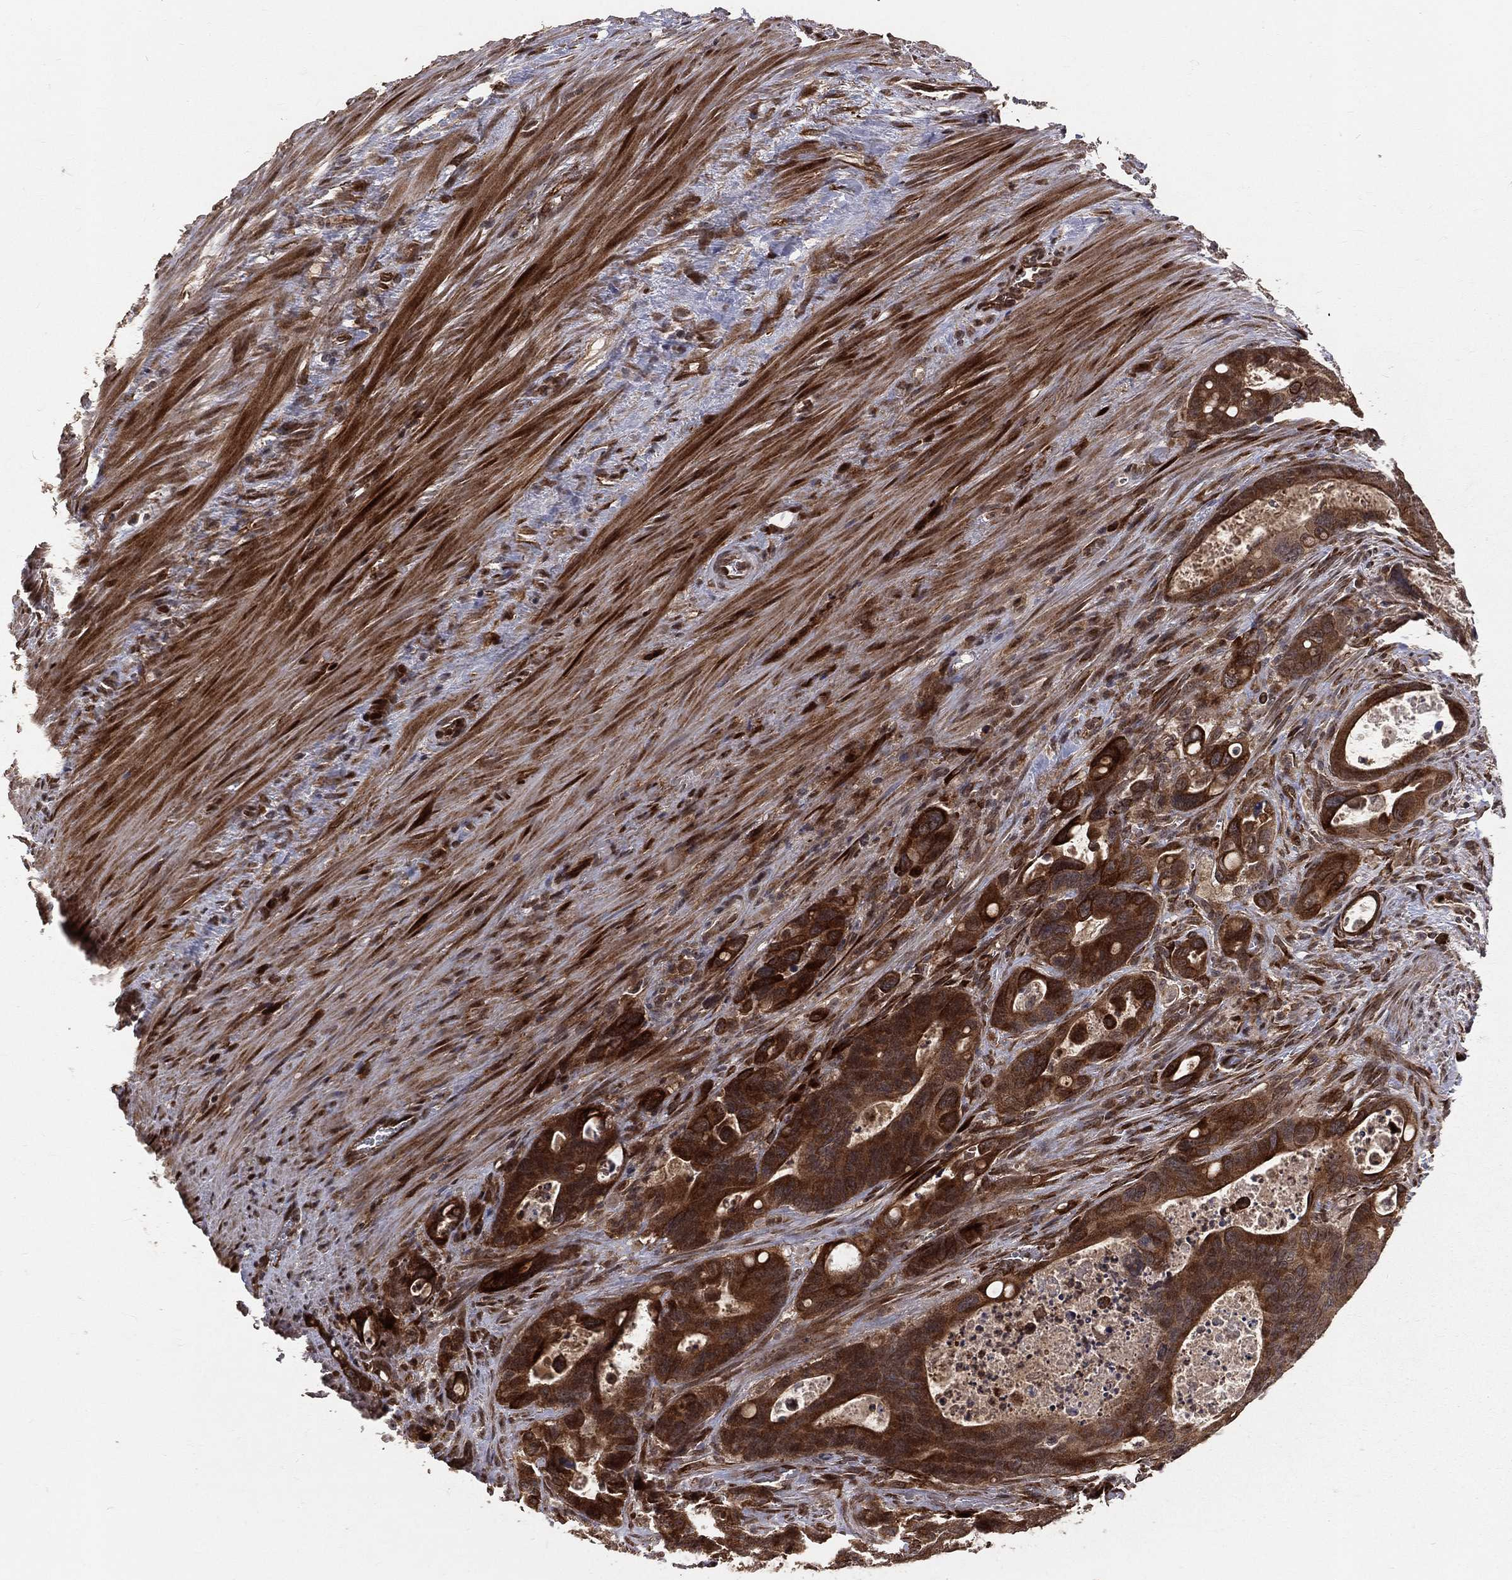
{"staining": {"intensity": "strong", "quantity": "25%-75%", "location": "cytoplasmic/membranous"}, "tissue": "colorectal cancer", "cell_type": "Tumor cells", "image_type": "cancer", "snomed": [{"axis": "morphology", "description": "Adenocarcinoma, NOS"}, {"axis": "topography", "description": "Rectum"}], "caption": "Approximately 25%-75% of tumor cells in human colorectal cancer (adenocarcinoma) exhibit strong cytoplasmic/membranous protein staining as visualized by brown immunohistochemical staining.", "gene": "MAPK1", "patient": {"sex": "male", "age": 64}}